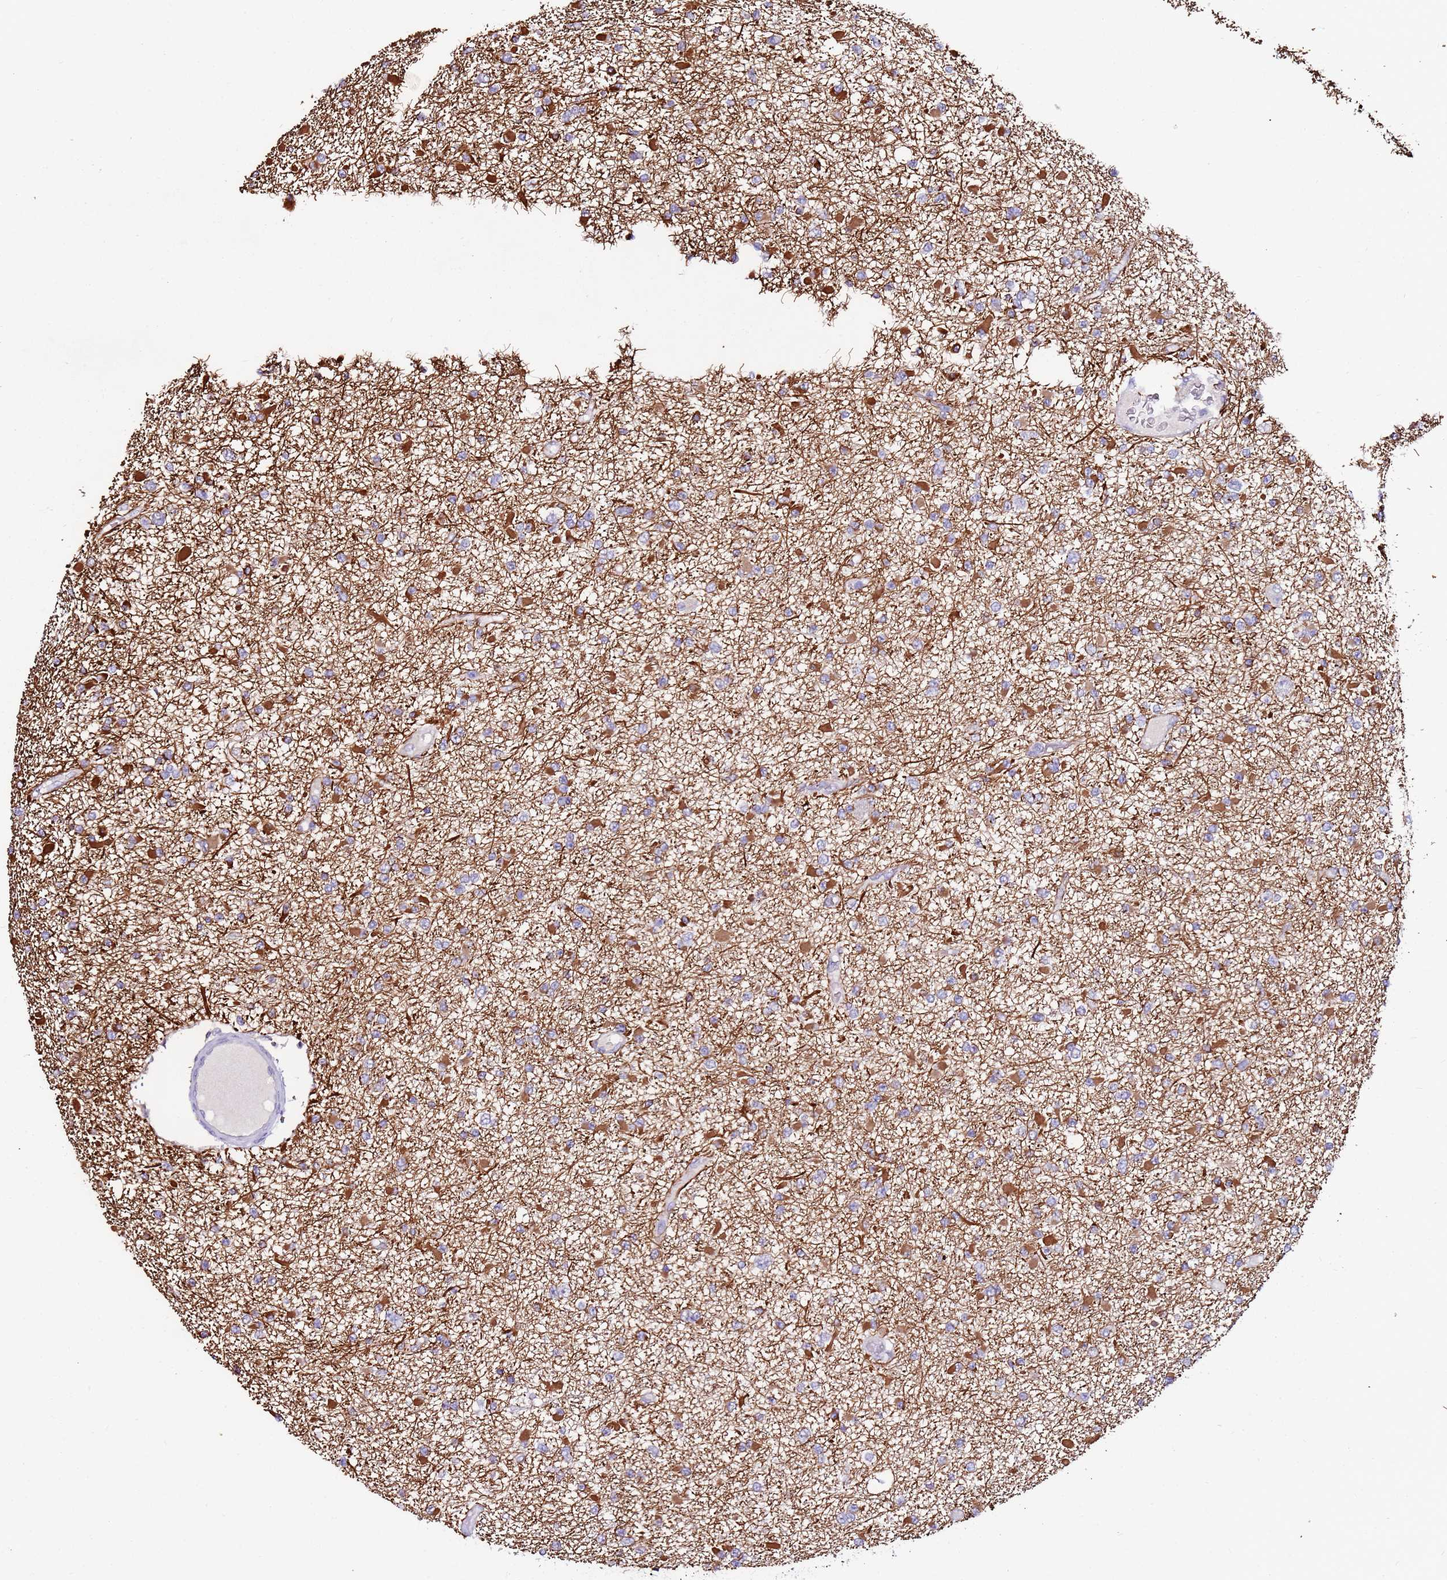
{"staining": {"intensity": "moderate", "quantity": "<25%", "location": "cytoplasmic/membranous"}, "tissue": "glioma", "cell_type": "Tumor cells", "image_type": "cancer", "snomed": [{"axis": "morphology", "description": "Glioma, malignant, Low grade"}, {"axis": "topography", "description": "Brain"}], "caption": "DAB (3,3'-diaminobenzidine) immunohistochemical staining of human glioma exhibits moderate cytoplasmic/membranous protein positivity in about <25% of tumor cells.", "gene": "SRRM5", "patient": {"sex": "female", "age": 22}}